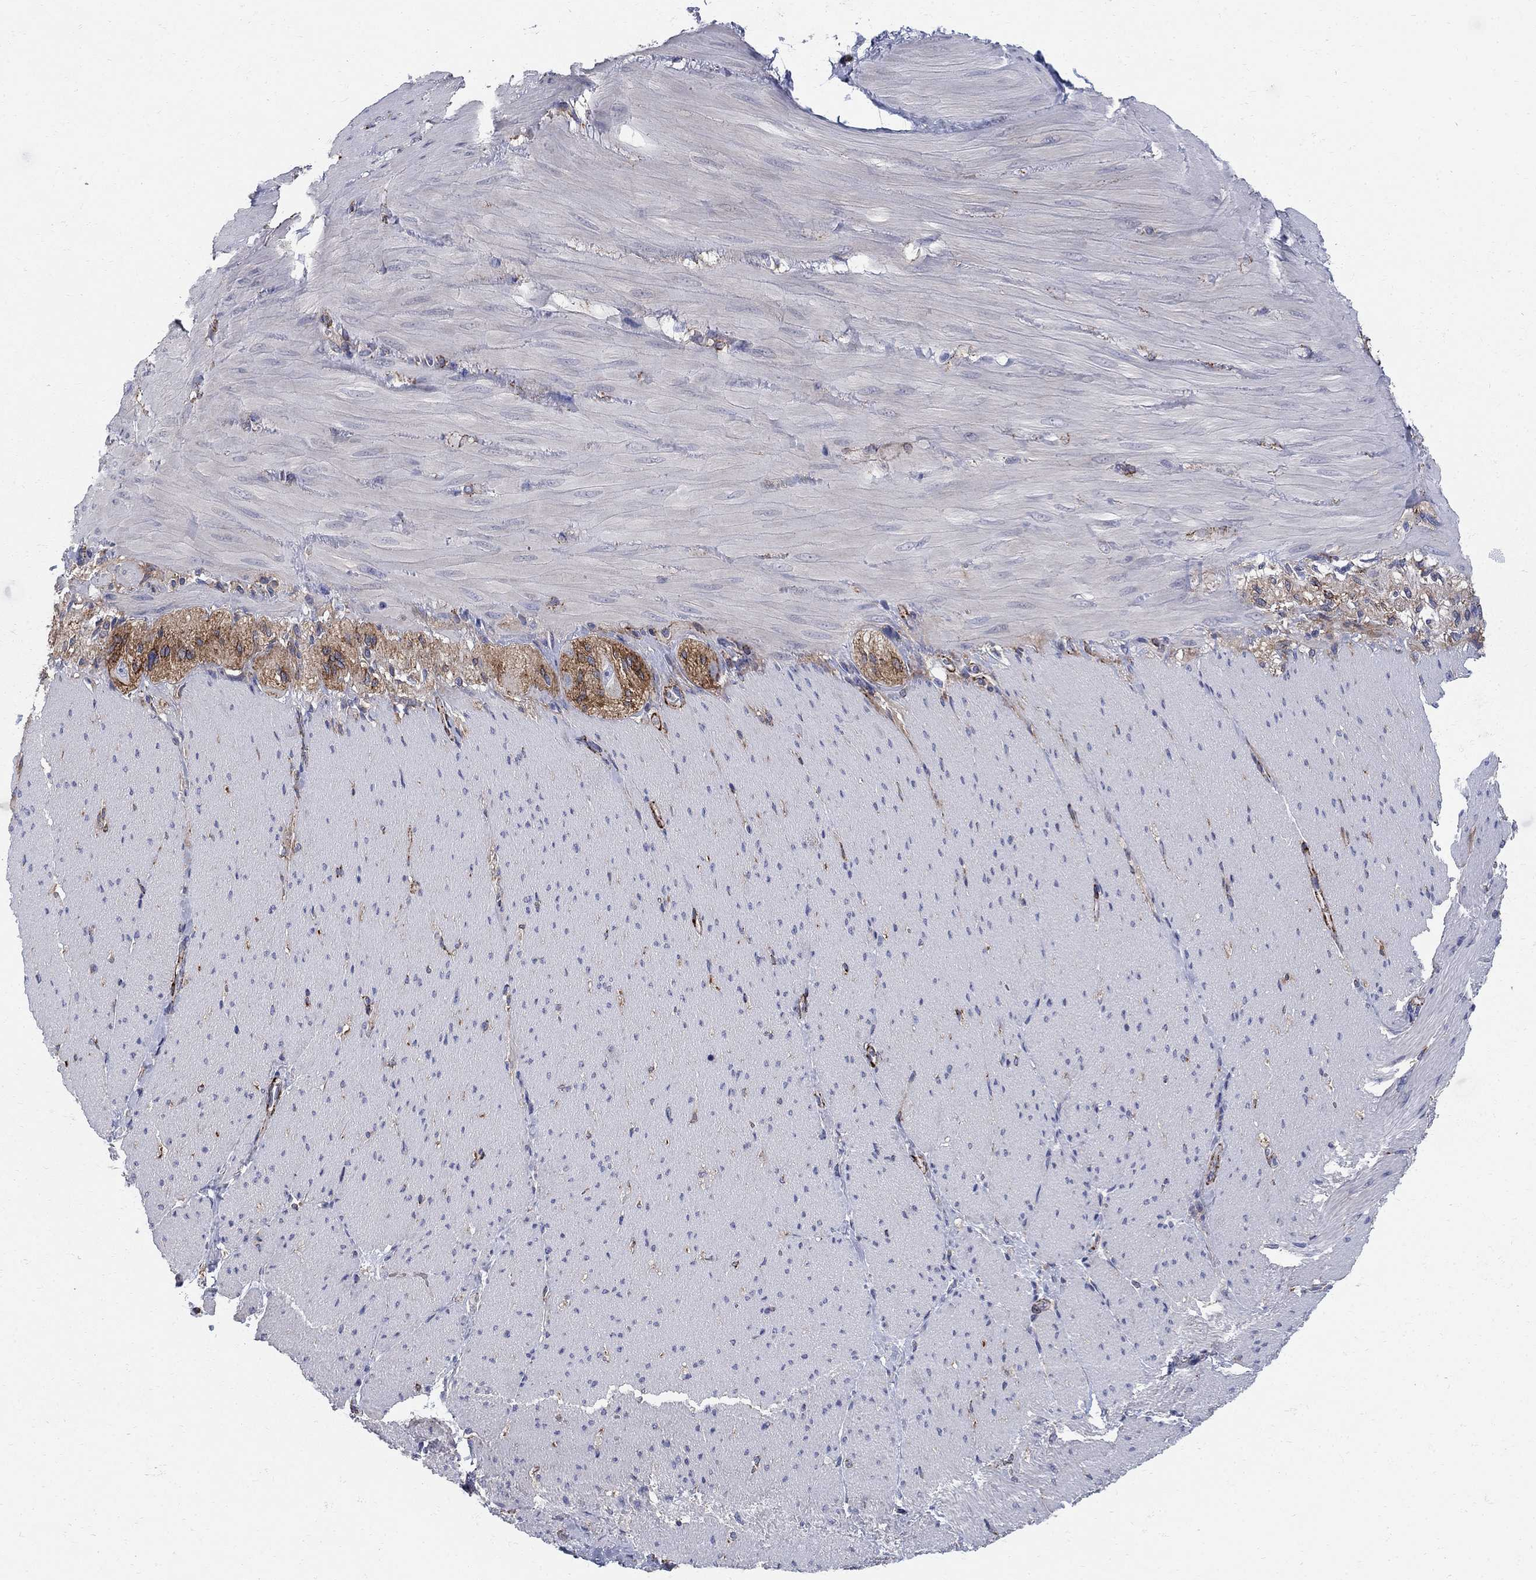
{"staining": {"intensity": "negative", "quantity": "none", "location": "none"}, "tissue": "soft tissue", "cell_type": "Fibroblasts", "image_type": "normal", "snomed": [{"axis": "morphology", "description": "Normal tissue, NOS"}, {"axis": "topography", "description": "Smooth muscle"}, {"axis": "topography", "description": "Duodenum"}, {"axis": "topography", "description": "Peripheral nerve tissue"}], "caption": "The micrograph displays no staining of fibroblasts in unremarkable soft tissue. Brightfield microscopy of immunohistochemistry (IHC) stained with DAB (brown) and hematoxylin (blue), captured at high magnification.", "gene": "SEPTIN8", "patient": {"sex": "female", "age": 61}}